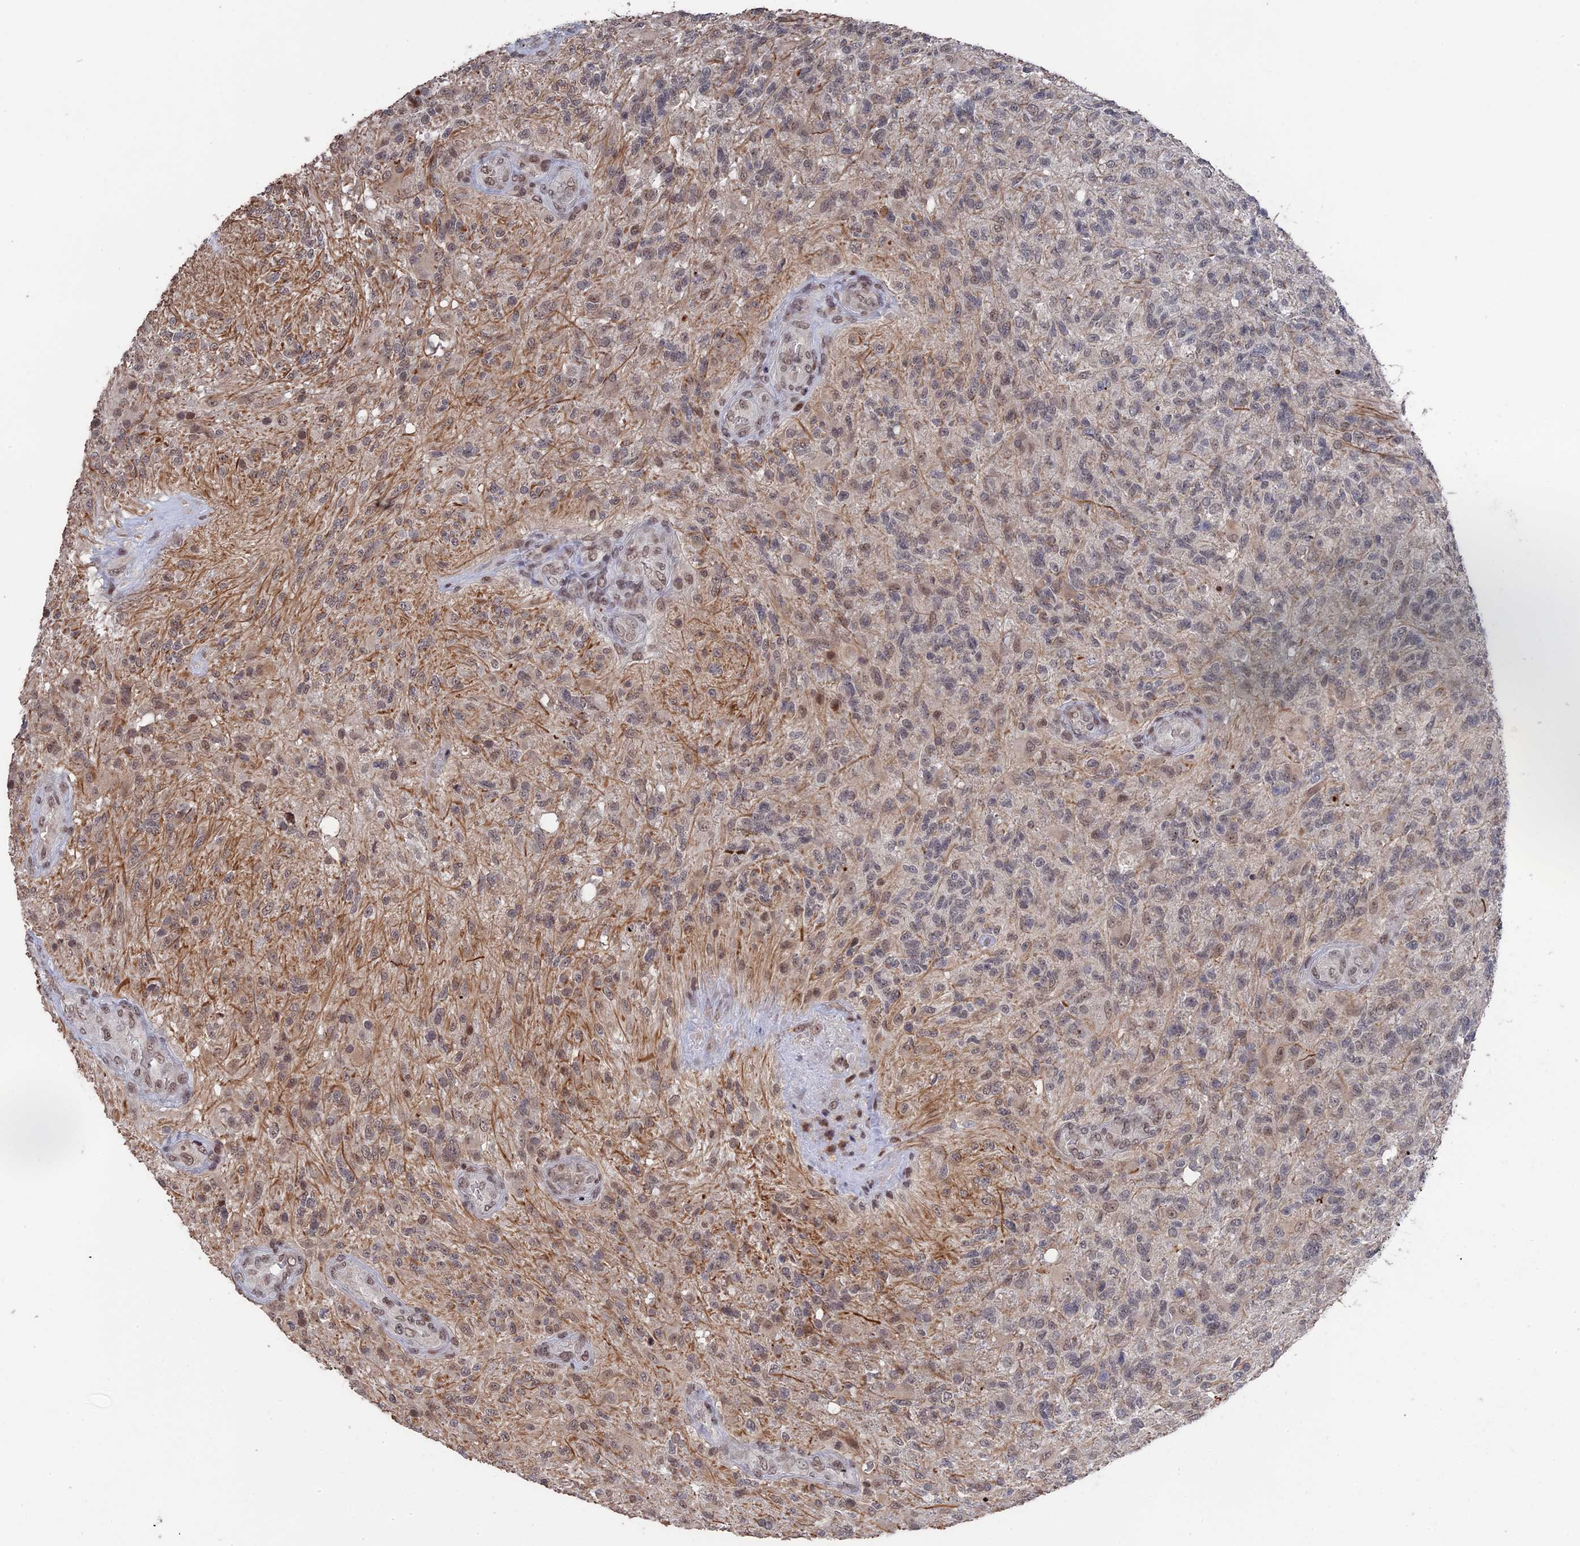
{"staining": {"intensity": "weak", "quantity": "<25%", "location": "nuclear"}, "tissue": "glioma", "cell_type": "Tumor cells", "image_type": "cancer", "snomed": [{"axis": "morphology", "description": "Glioma, malignant, High grade"}, {"axis": "topography", "description": "Brain"}], "caption": "Tumor cells show no significant protein expression in glioma.", "gene": "NR2C2AP", "patient": {"sex": "male", "age": 56}}